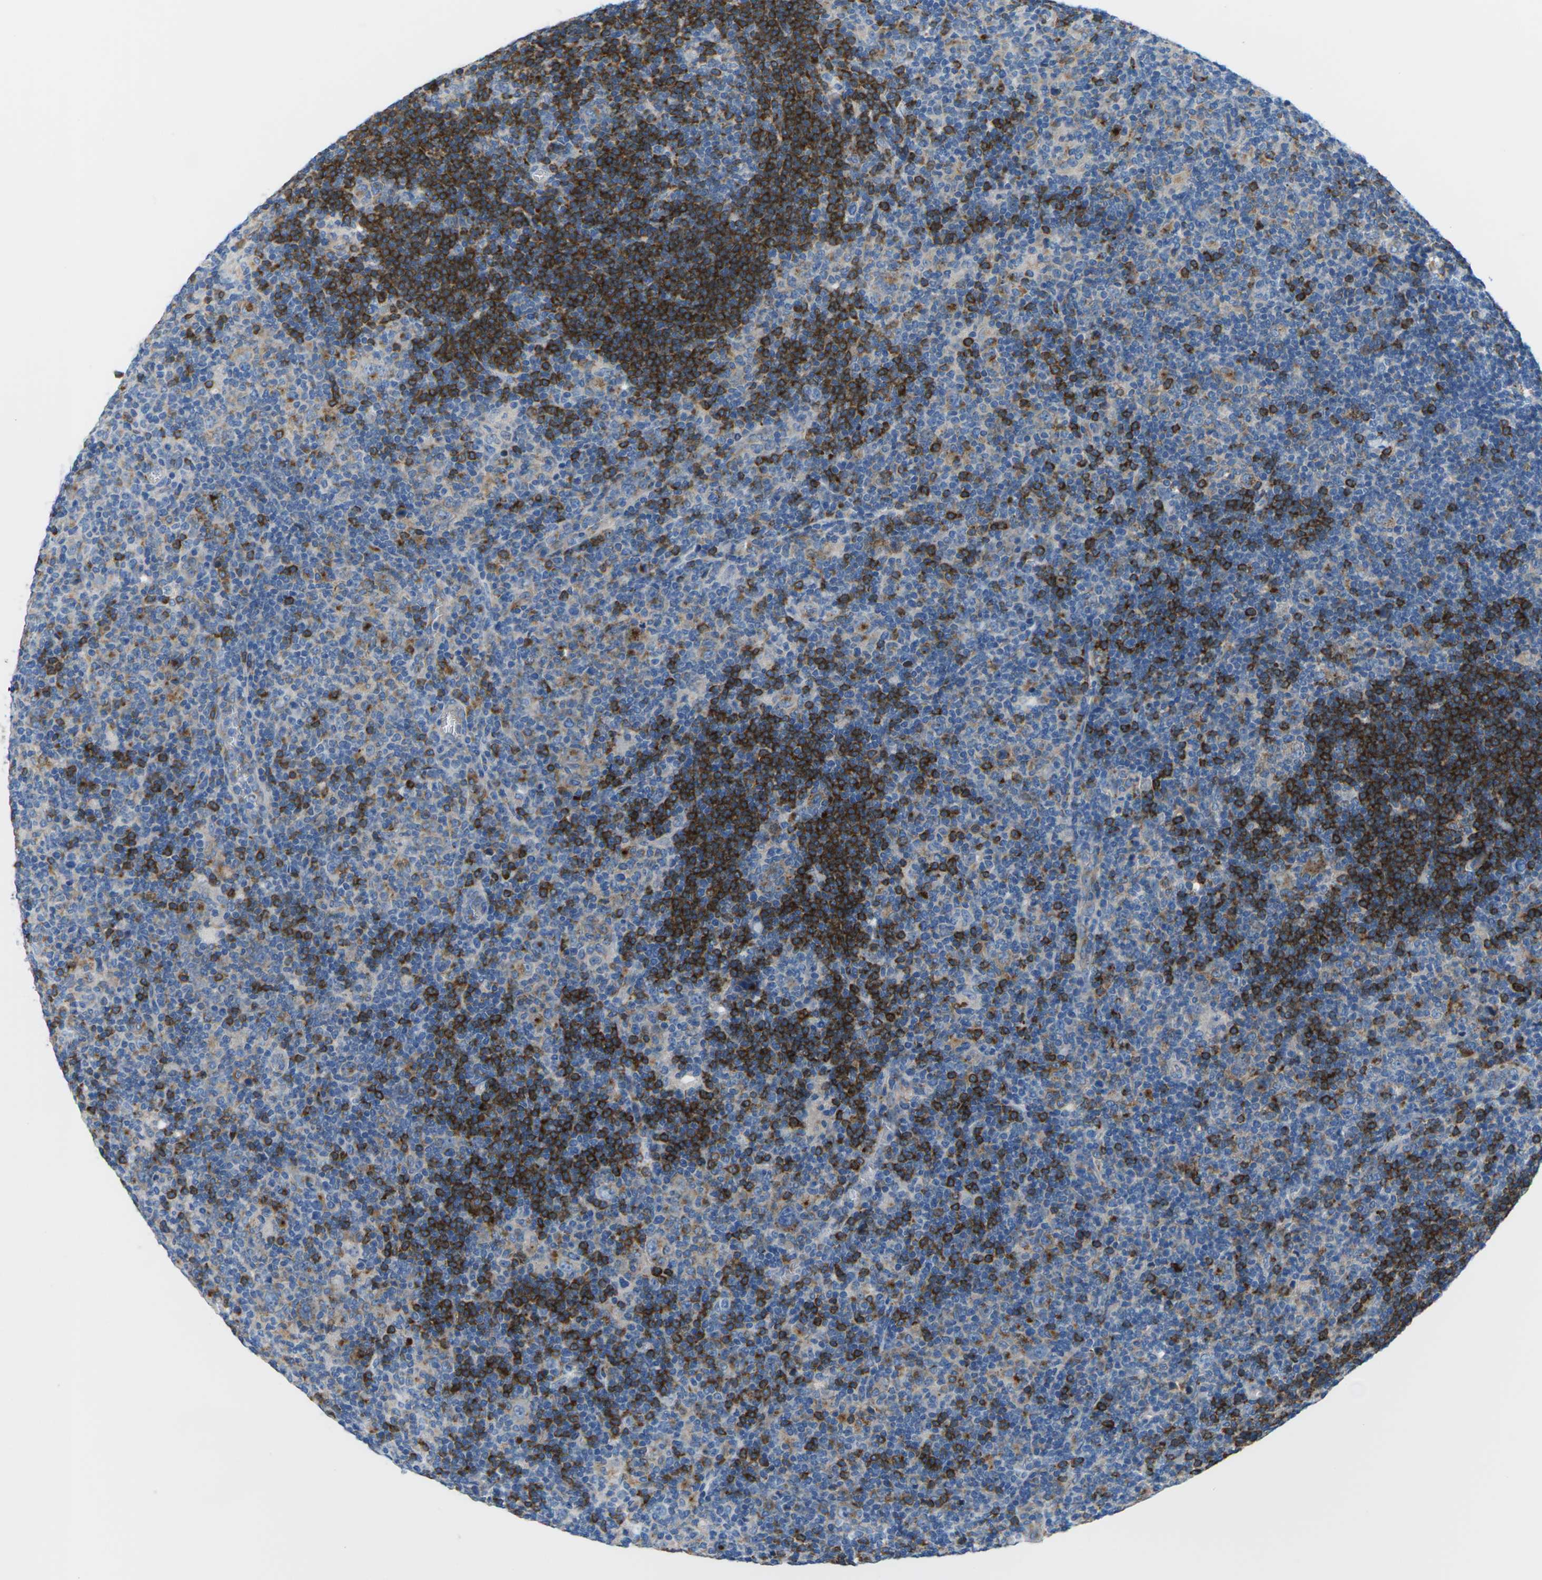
{"staining": {"intensity": "moderate", "quantity": ">75%", "location": "cytoplasmic/membranous"}, "tissue": "lymphoma", "cell_type": "Tumor cells", "image_type": "cancer", "snomed": [{"axis": "morphology", "description": "Hodgkin's disease, NOS"}, {"axis": "topography", "description": "Lymph node"}], "caption": "High-magnification brightfield microscopy of Hodgkin's disease stained with DAB (brown) and counterstained with hematoxylin (blue). tumor cells exhibit moderate cytoplasmic/membranous positivity is seen in approximately>75% of cells.", "gene": "SYNGR2", "patient": {"sex": "female", "age": 57}}